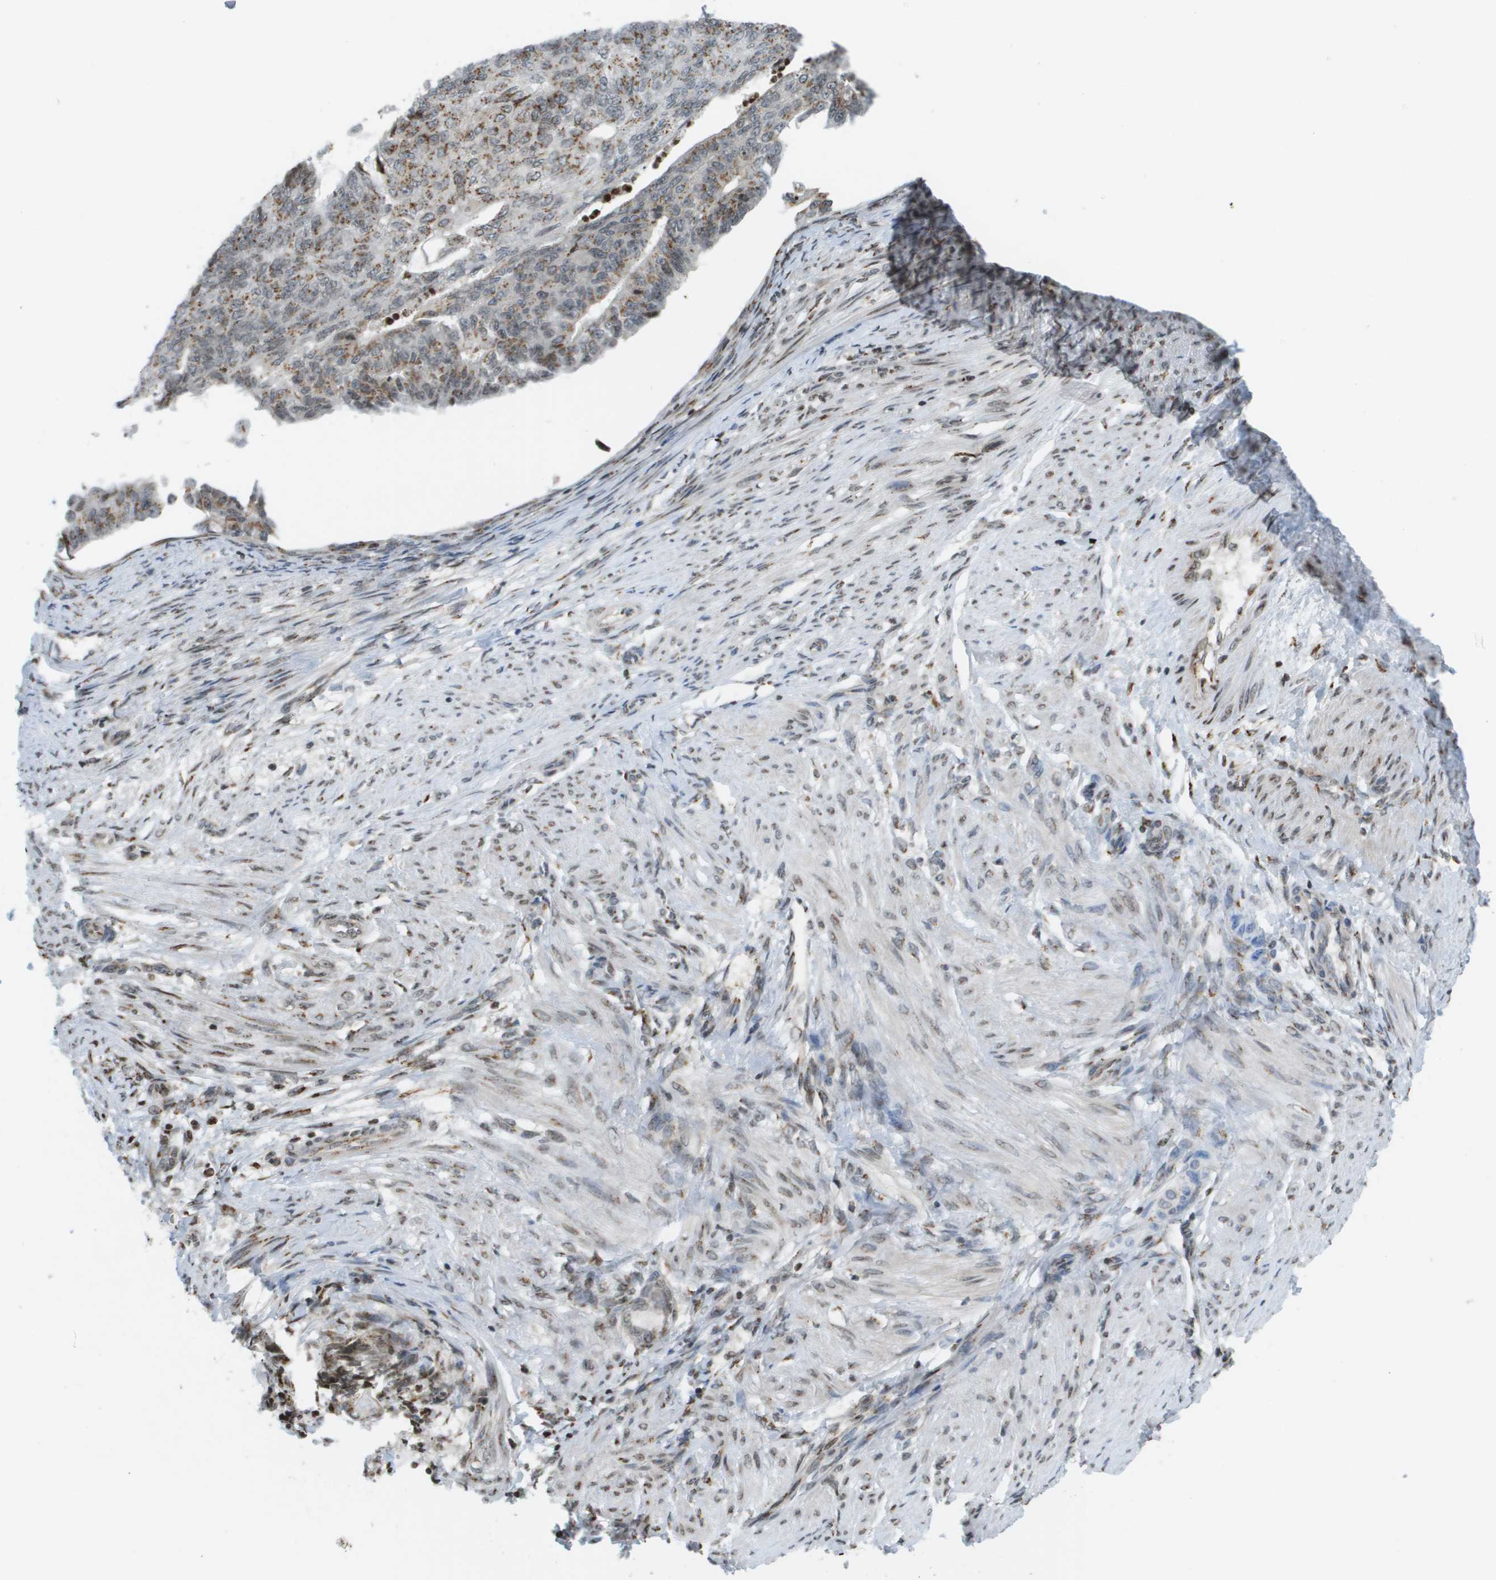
{"staining": {"intensity": "moderate", "quantity": ">75%", "location": "cytoplasmic/membranous"}, "tissue": "endometrial cancer", "cell_type": "Tumor cells", "image_type": "cancer", "snomed": [{"axis": "morphology", "description": "Adenocarcinoma, NOS"}, {"axis": "topography", "description": "Endometrium"}], "caption": "This is an image of immunohistochemistry staining of adenocarcinoma (endometrial), which shows moderate staining in the cytoplasmic/membranous of tumor cells.", "gene": "EVC", "patient": {"sex": "female", "age": 32}}